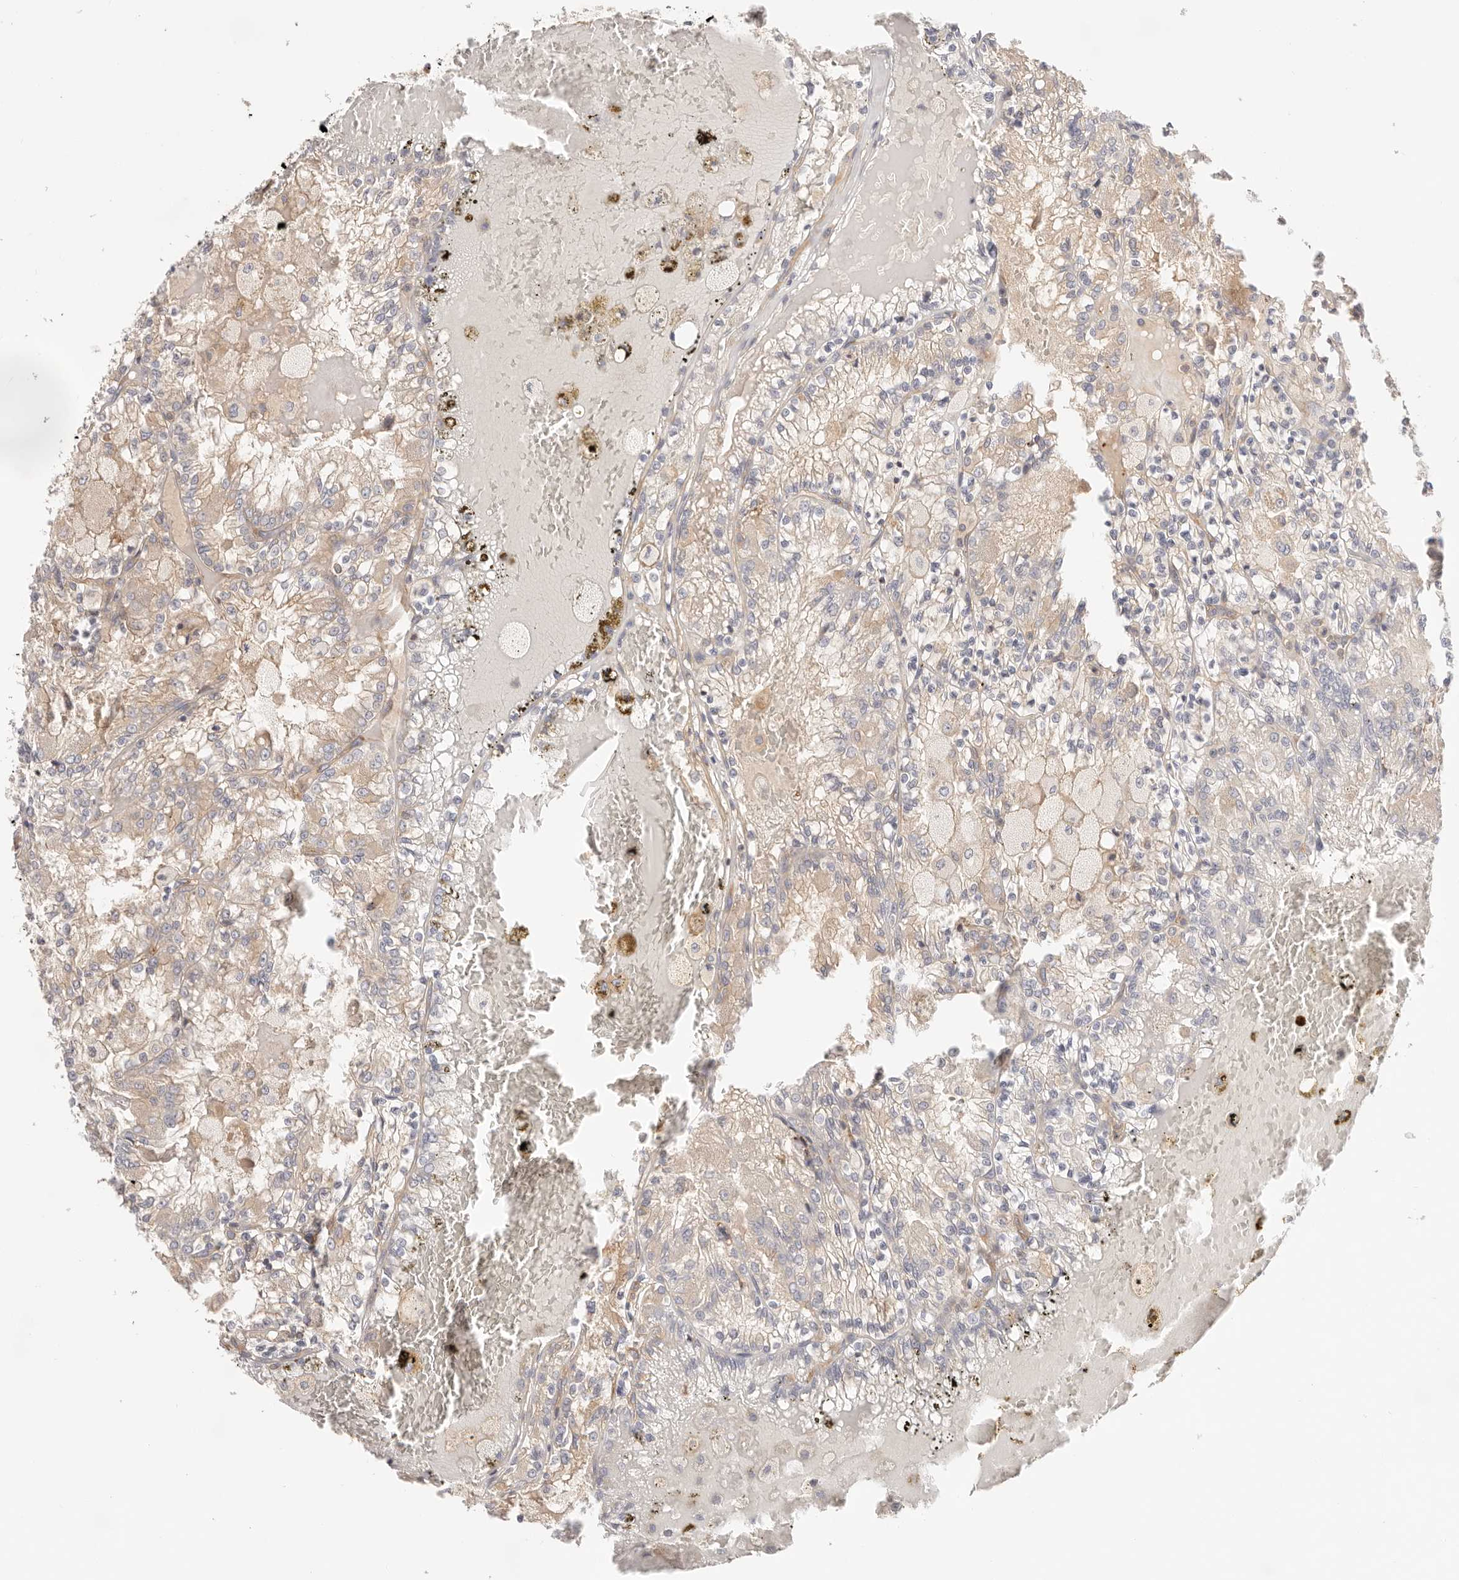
{"staining": {"intensity": "moderate", "quantity": "25%-75%", "location": "cytoplasmic/membranous"}, "tissue": "renal cancer", "cell_type": "Tumor cells", "image_type": "cancer", "snomed": [{"axis": "morphology", "description": "Adenocarcinoma, NOS"}, {"axis": "topography", "description": "Kidney"}], "caption": "Protein staining demonstrates moderate cytoplasmic/membranous positivity in approximately 25%-75% of tumor cells in renal cancer (adenocarcinoma).", "gene": "KCMF1", "patient": {"sex": "female", "age": 56}}